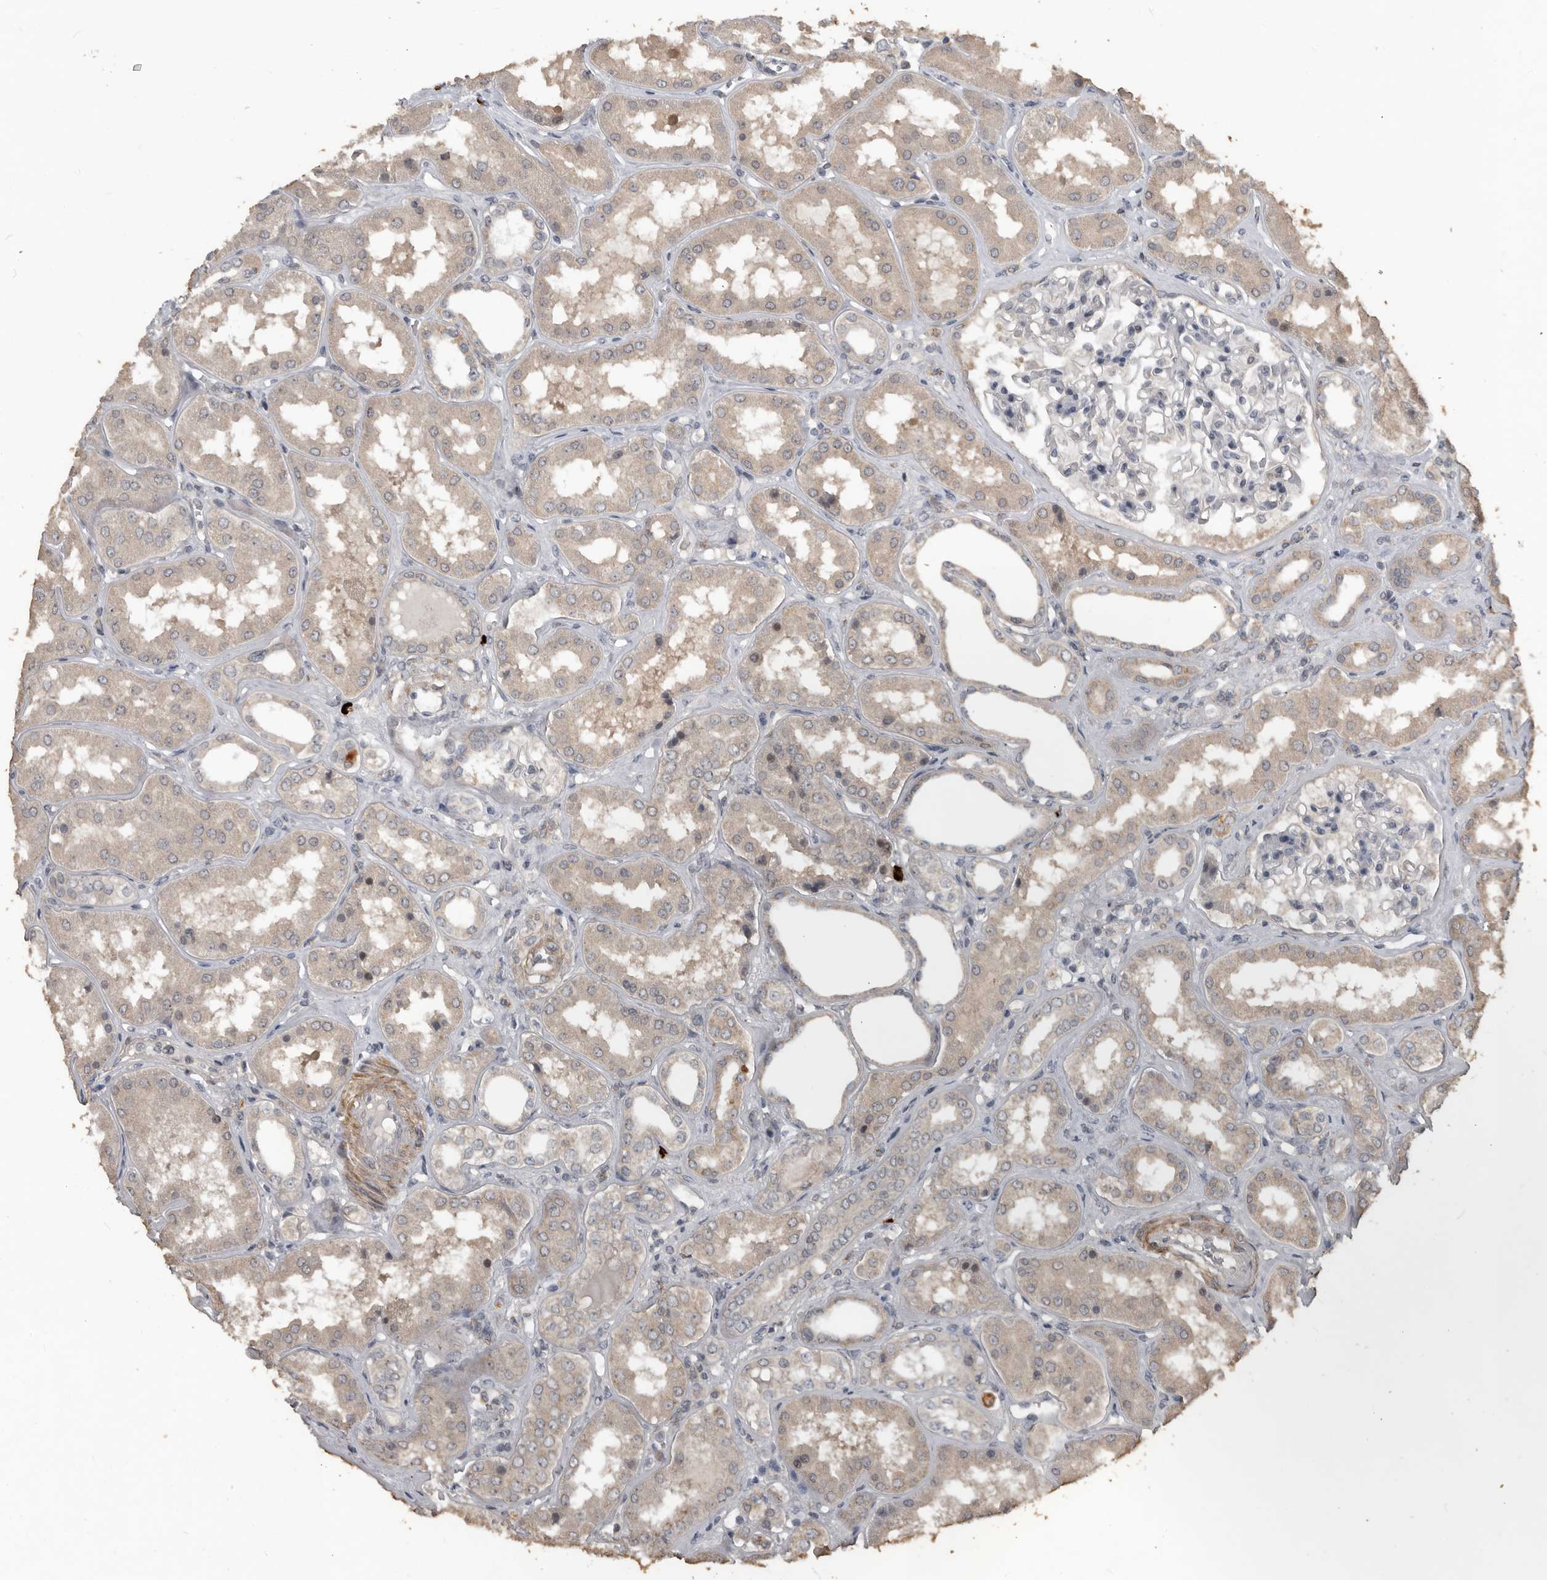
{"staining": {"intensity": "negative", "quantity": "none", "location": "none"}, "tissue": "kidney", "cell_type": "Cells in glomeruli", "image_type": "normal", "snomed": [{"axis": "morphology", "description": "Normal tissue, NOS"}, {"axis": "topography", "description": "Kidney"}], "caption": "Micrograph shows no significant protein staining in cells in glomeruli of normal kidney.", "gene": "BAMBI", "patient": {"sex": "female", "age": 56}}